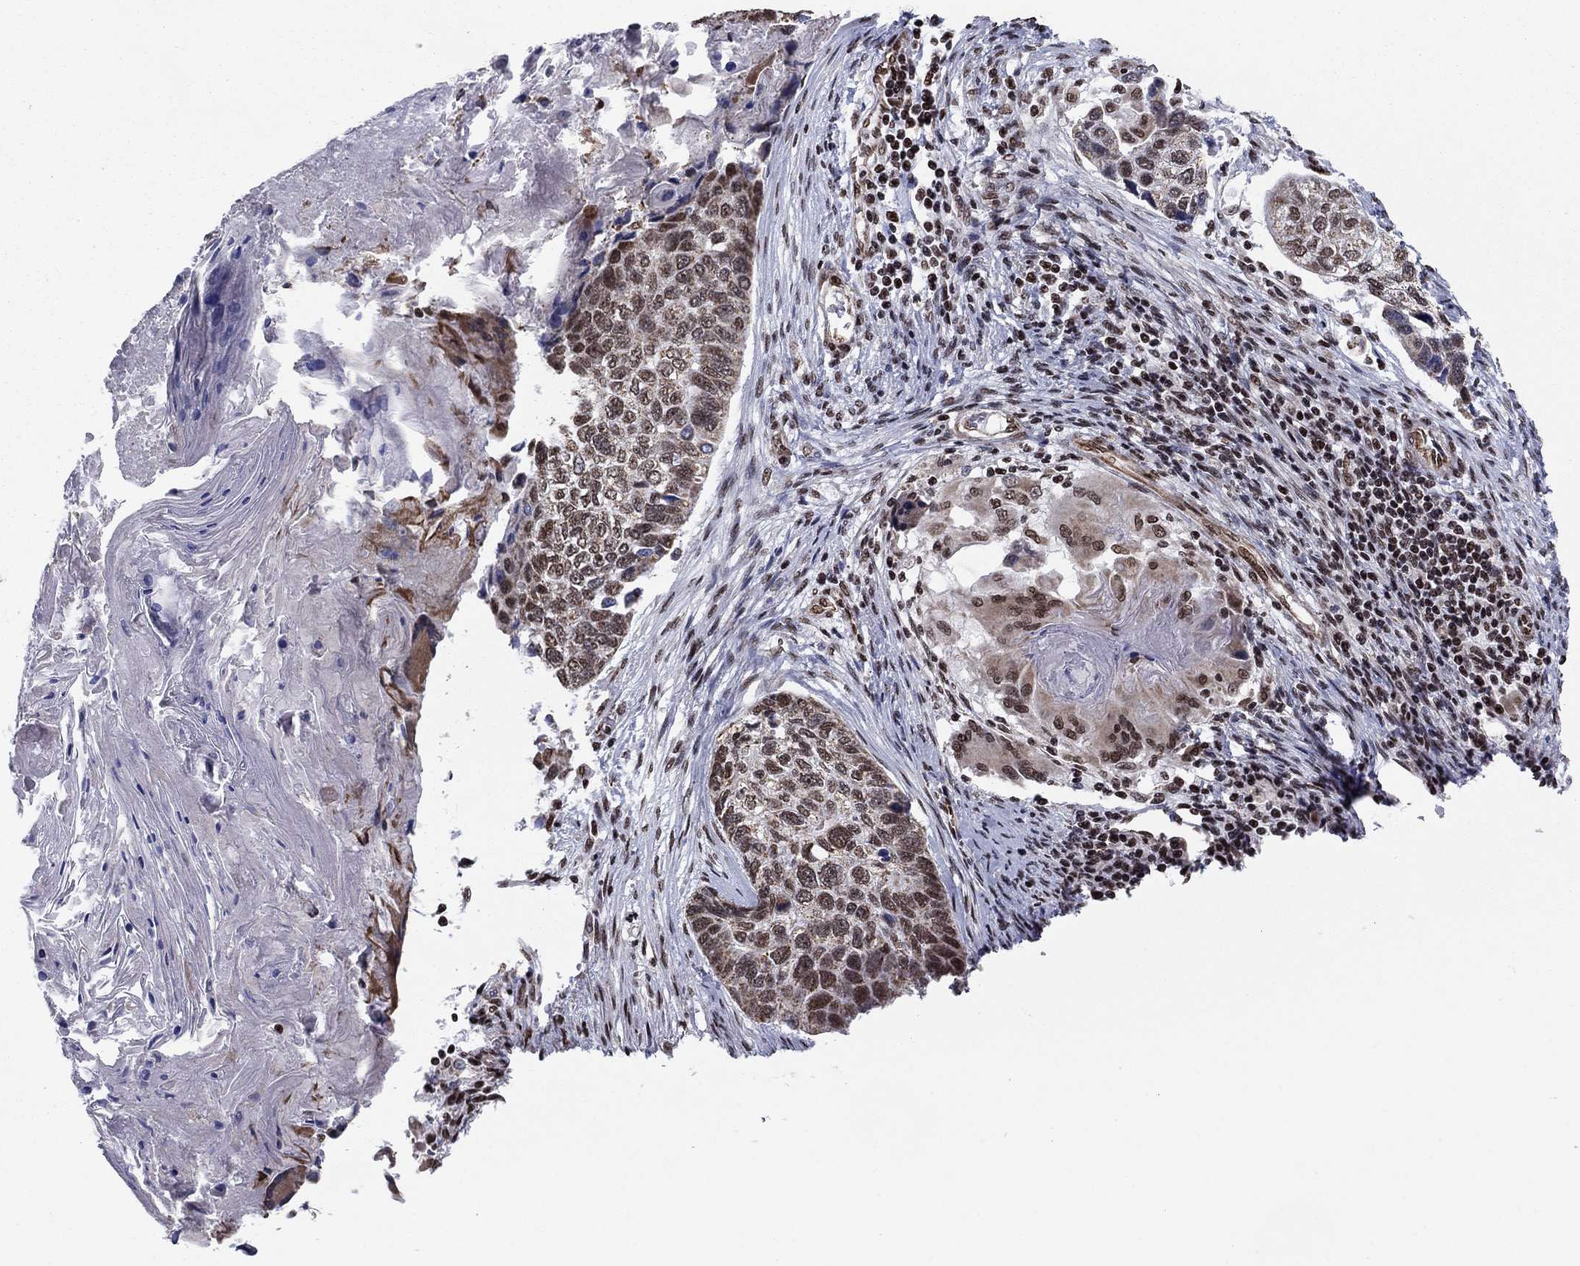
{"staining": {"intensity": "moderate", "quantity": ">75%", "location": "cytoplasmic/membranous,nuclear"}, "tissue": "lung cancer", "cell_type": "Tumor cells", "image_type": "cancer", "snomed": [{"axis": "morphology", "description": "Squamous cell carcinoma, NOS"}, {"axis": "topography", "description": "Lung"}], "caption": "Immunohistochemistry image of neoplastic tissue: squamous cell carcinoma (lung) stained using IHC displays medium levels of moderate protein expression localized specifically in the cytoplasmic/membranous and nuclear of tumor cells, appearing as a cytoplasmic/membranous and nuclear brown color.", "gene": "N4BP2", "patient": {"sex": "male", "age": 69}}